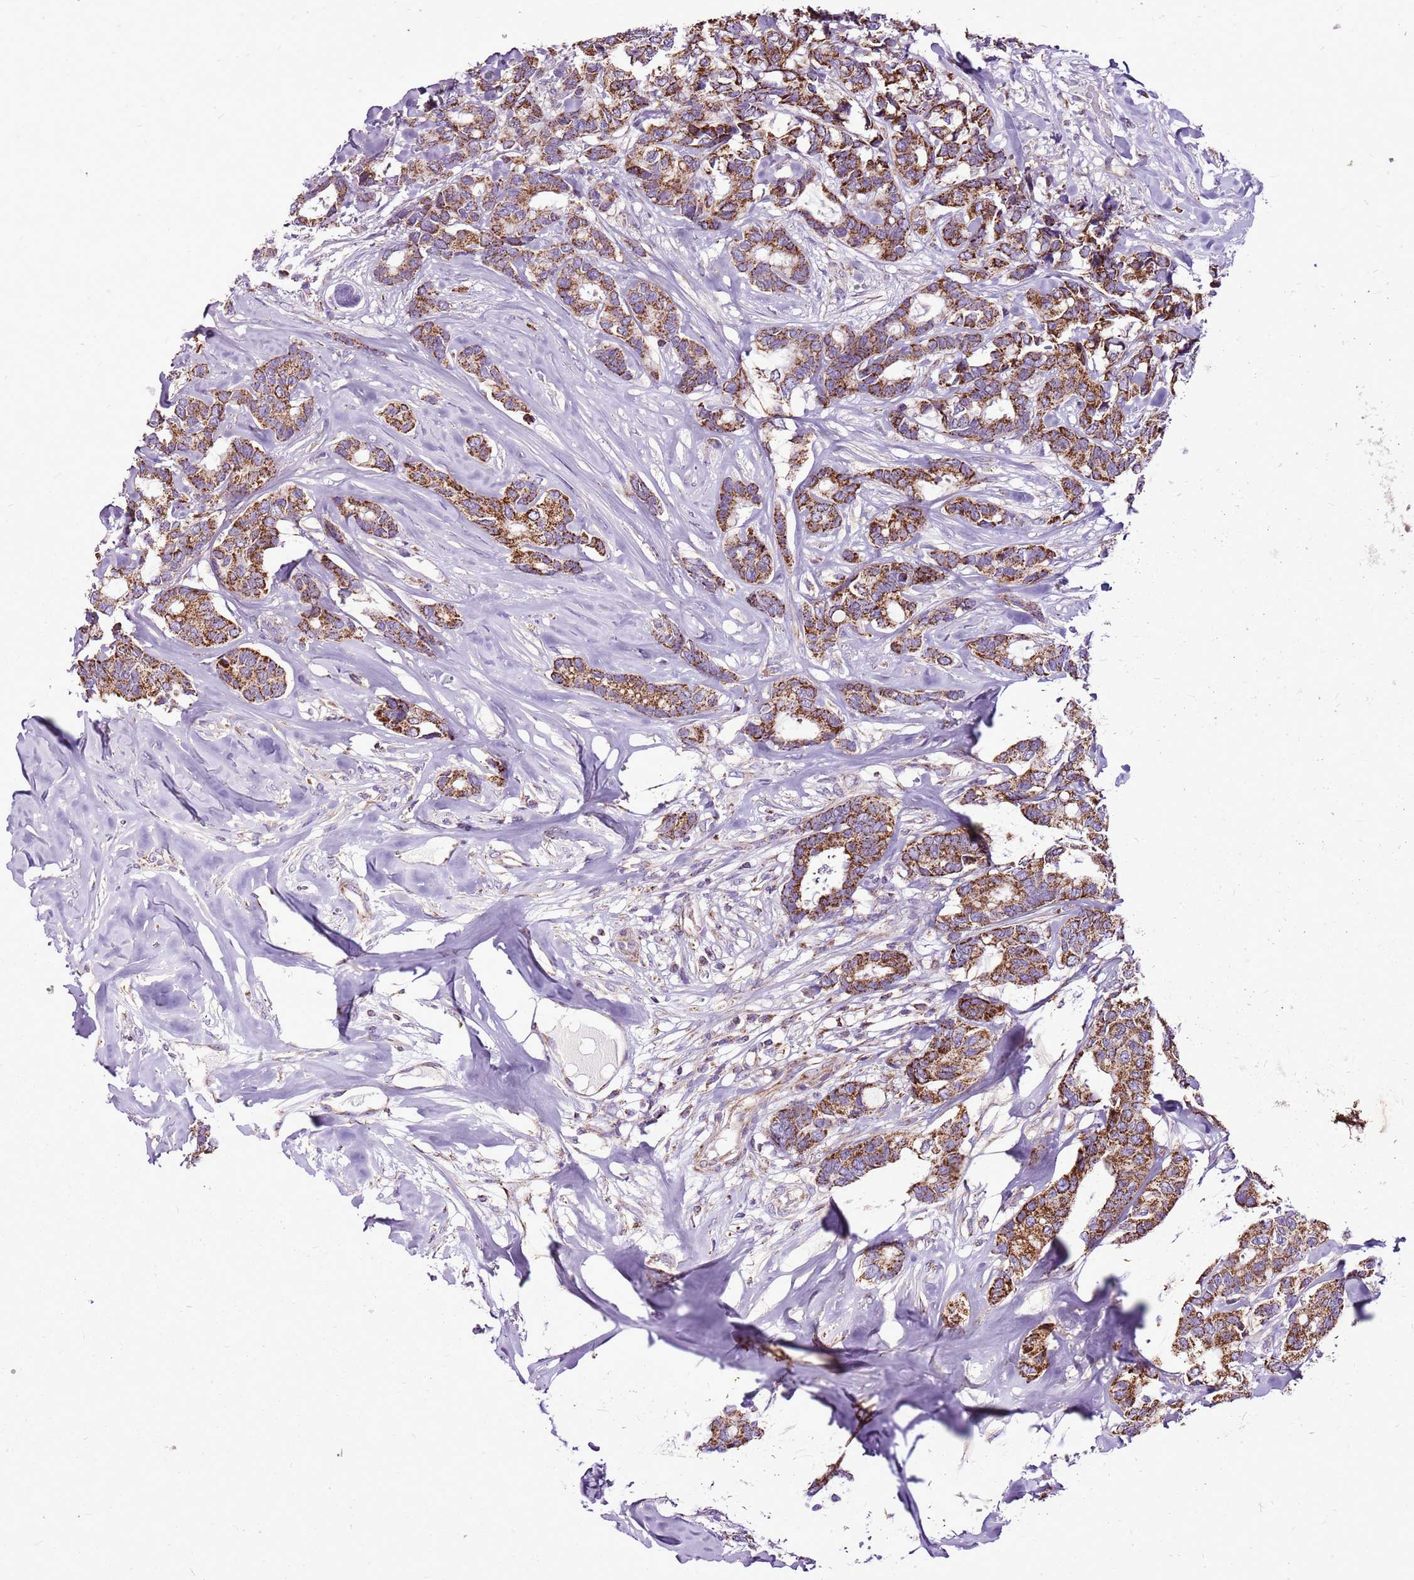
{"staining": {"intensity": "strong", "quantity": ">75%", "location": "cytoplasmic/membranous"}, "tissue": "breast cancer", "cell_type": "Tumor cells", "image_type": "cancer", "snomed": [{"axis": "morphology", "description": "Duct carcinoma"}, {"axis": "topography", "description": "Breast"}], "caption": "Intraductal carcinoma (breast) stained with DAB immunohistochemistry shows high levels of strong cytoplasmic/membranous positivity in about >75% of tumor cells.", "gene": "GCDH", "patient": {"sex": "female", "age": 87}}